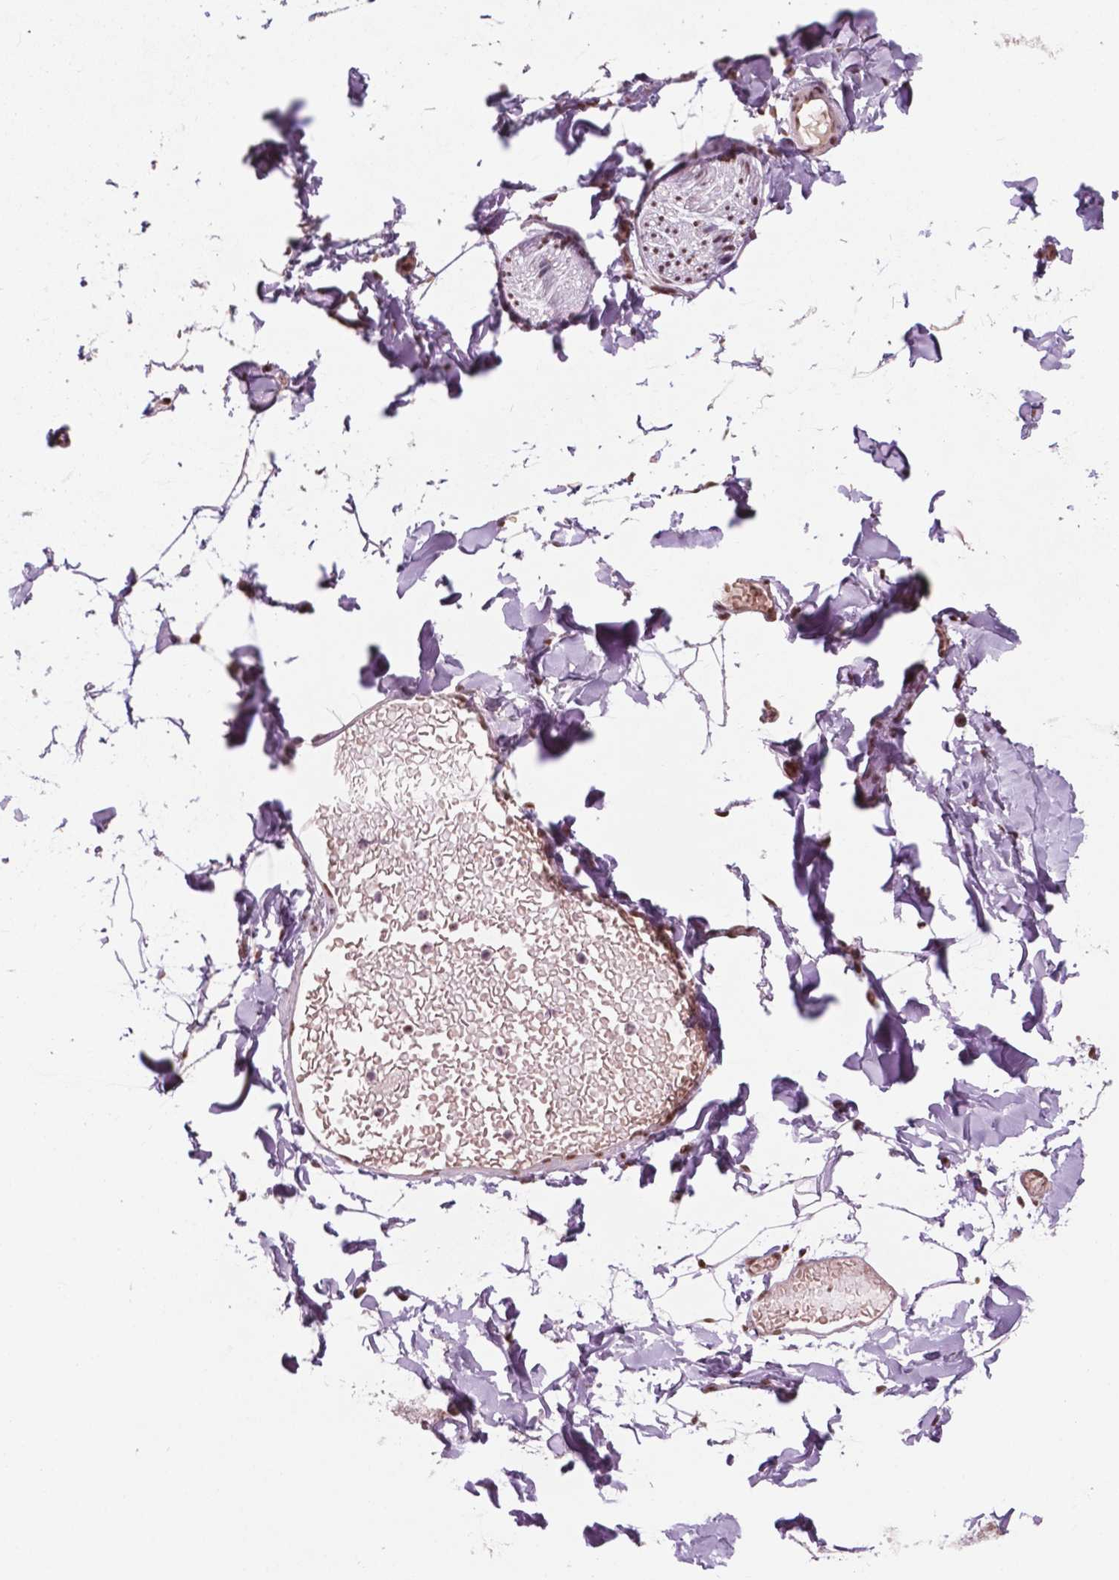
{"staining": {"intensity": "moderate", "quantity": ">75%", "location": "nuclear"}, "tissue": "adipose tissue", "cell_type": "Adipocytes", "image_type": "normal", "snomed": [{"axis": "morphology", "description": "Normal tissue, NOS"}, {"axis": "topography", "description": "Gallbladder"}, {"axis": "topography", "description": "Peripheral nerve tissue"}], "caption": "Immunohistochemistry photomicrograph of normal adipose tissue: adipose tissue stained using immunohistochemistry (IHC) reveals medium levels of moderate protein expression localized specifically in the nuclear of adipocytes, appearing as a nuclear brown color.", "gene": "POLR2E", "patient": {"sex": "female", "age": 45}}